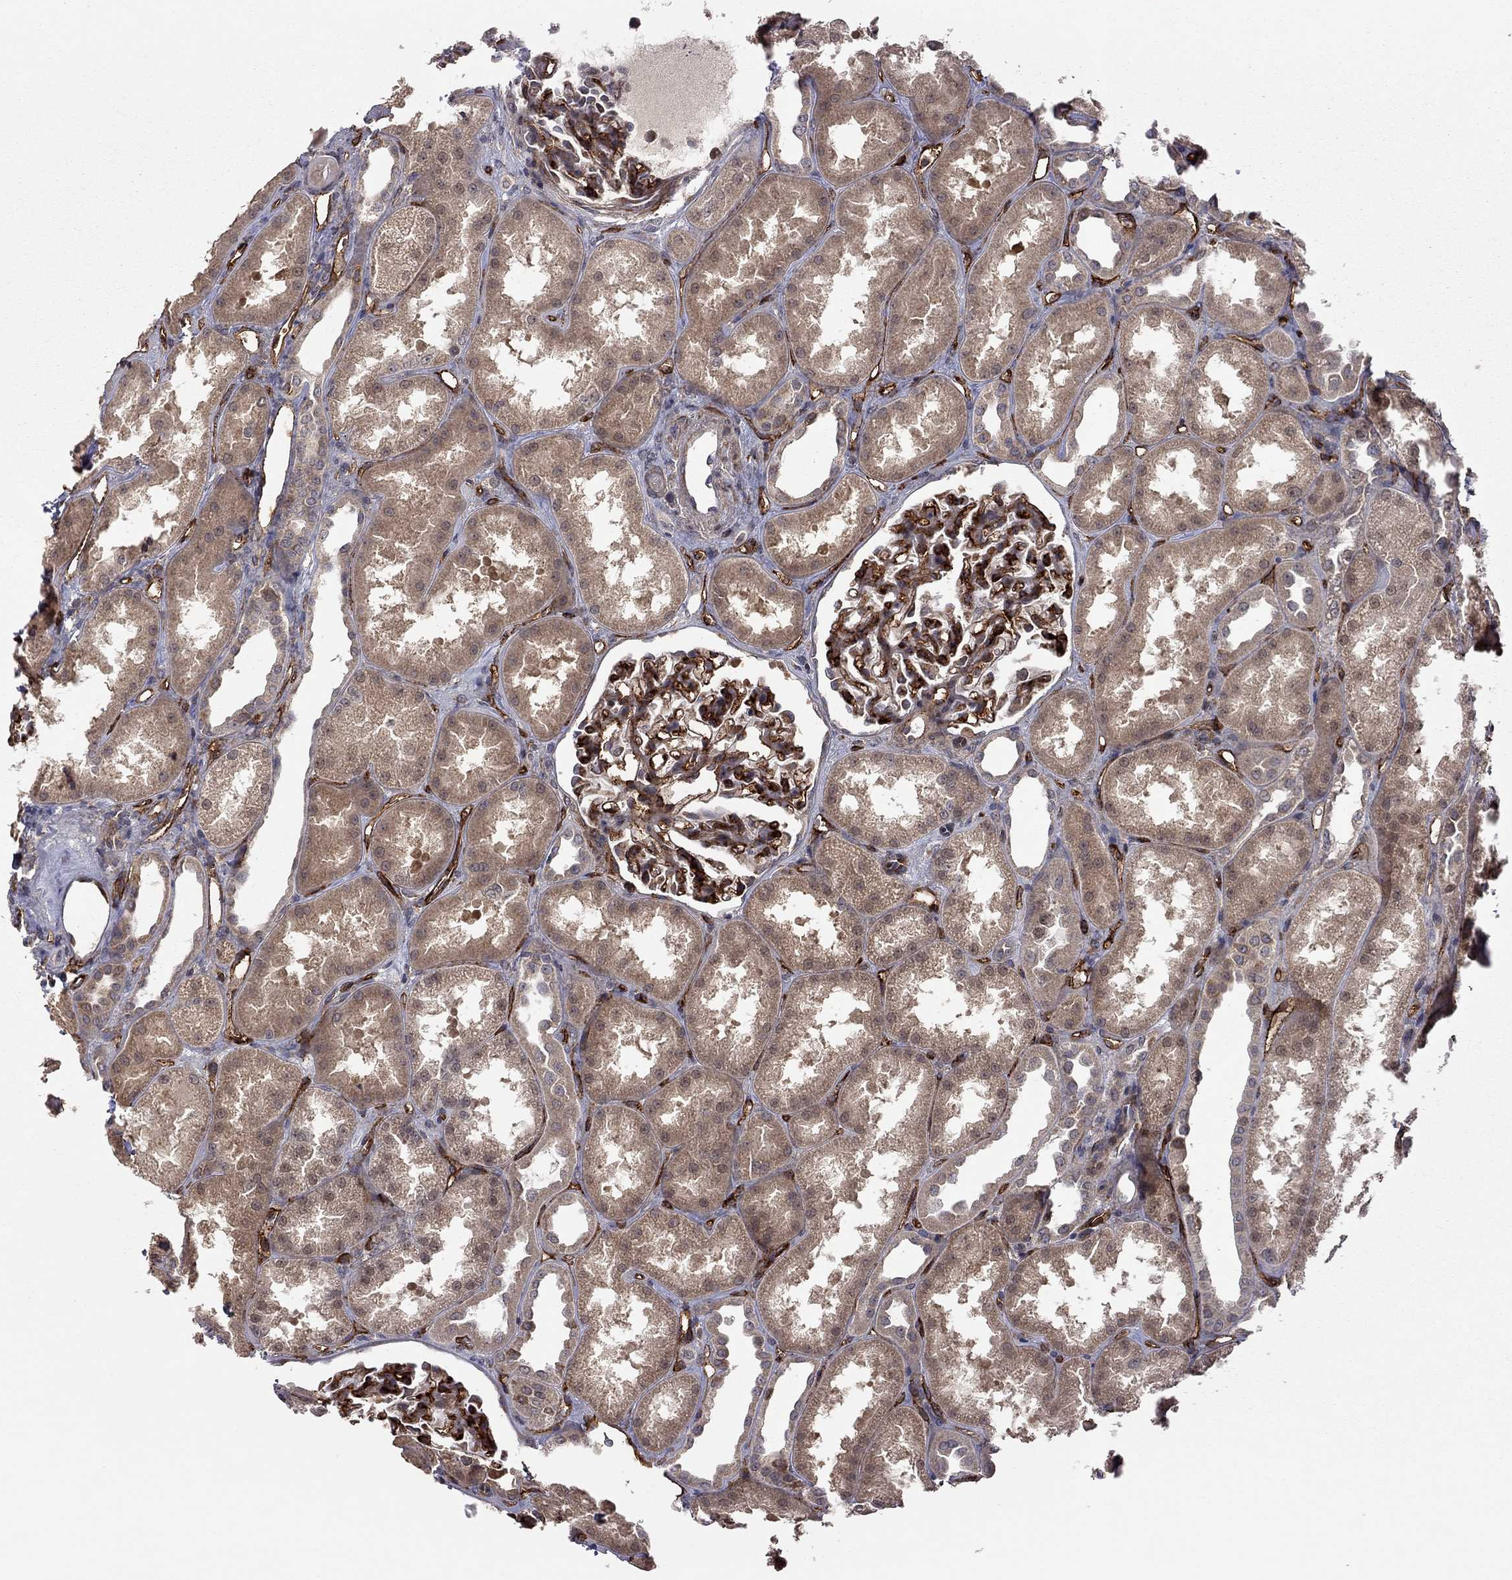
{"staining": {"intensity": "strong", "quantity": ">75%", "location": "cytoplasmic/membranous"}, "tissue": "kidney", "cell_type": "Cells in glomeruli", "image_type": "normal", "snomed": [{"axis": "morphology", "description": "Normal tissue, NOS"}, {"axis": "topography", "description": "Kidney"}], "caption": "Benign kidney was stained to show a protein in brown. There is high levels of strong cytoplasmic/membranous positivity in approximately >75% of cells in glomeruli. (DAB (3,3'-diaminobenzidine) = brown stain, brightfield microscopy at high magnification).", "gene": "EXOC3L2", "patient": {"sex": "male", "age": 61}}